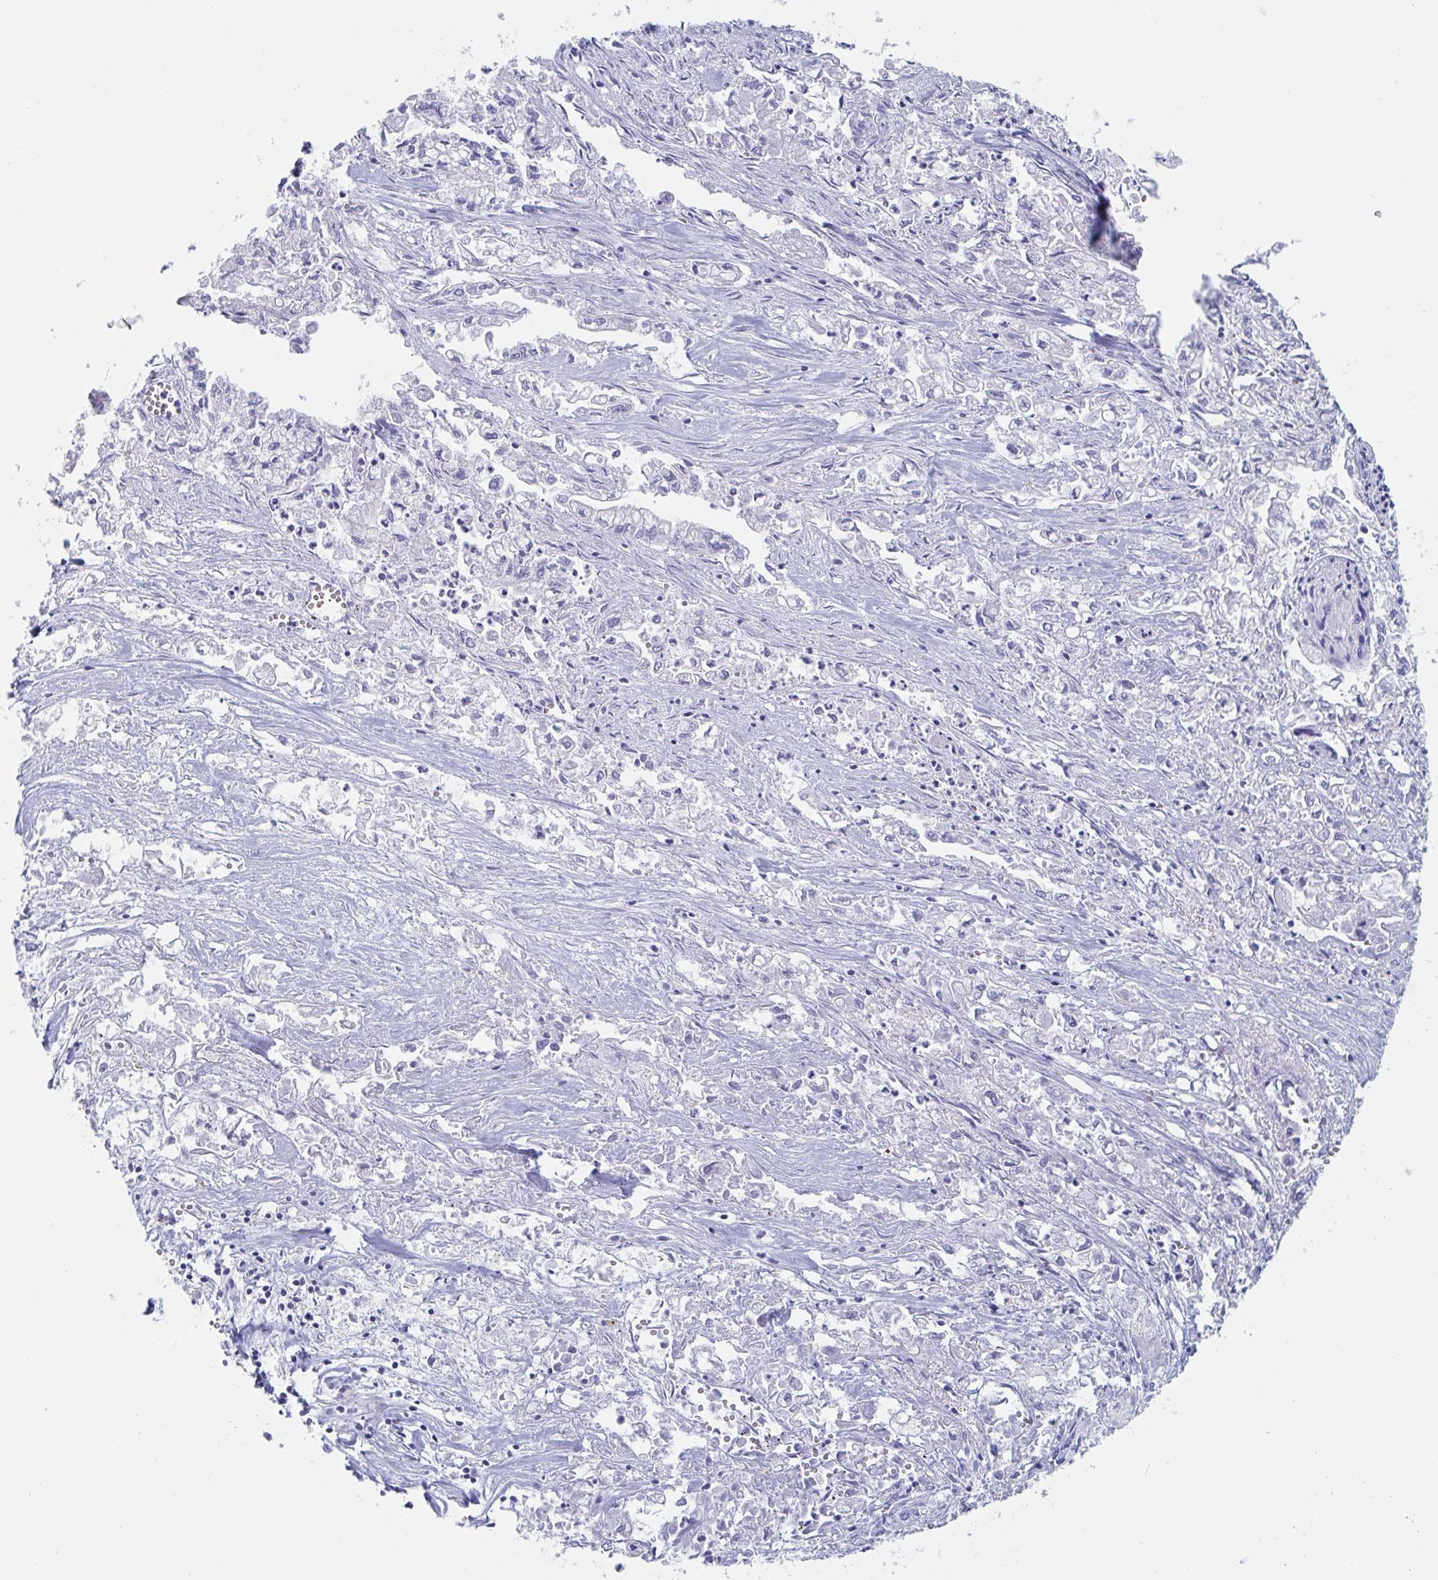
{"staining": {"intensity": "negative", "quantity": "none", "location": "none"}, "tissue": "pancreatic cancer", "cell_type": "Tumor cells", "image_type": "cancer", "snomed": [{"axis": "morphology", "description": "Adenocarcinoma, NOS"}, {"axis": "topography", "description": "Pancreas"}], "caption": "Immunohistochemistry histopathology image of neoplastic tissue: human adenocarcinoma (pancreatic) stained with DAB demonstrates no significant protein expression in tumor cells.", "gene": "DPEP3", "patient": {"sex": "male", "age": 72}}